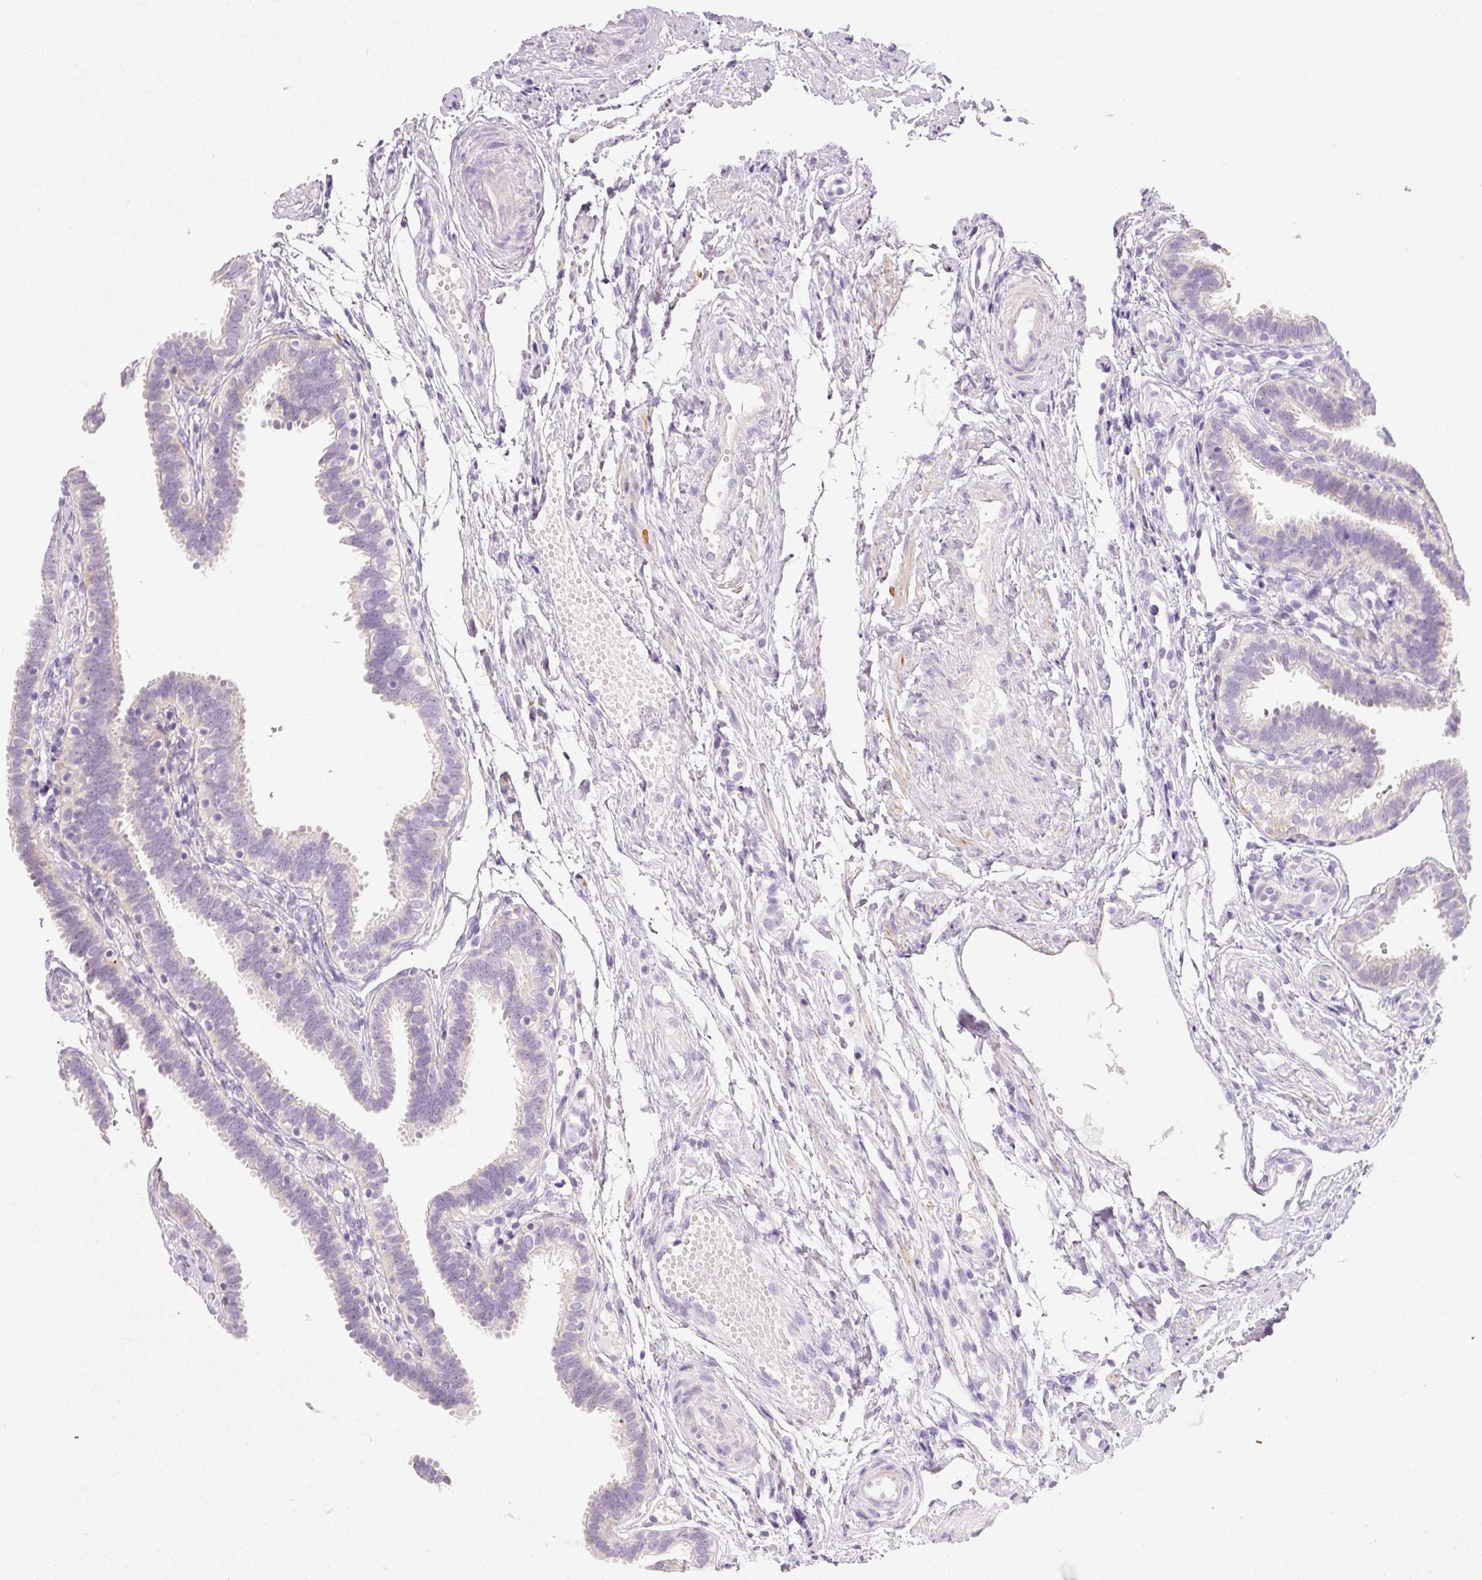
{"staining": {"intensity": "weak", "quantity": "<25%", "location": "cytoplasmic/membranous"}, "tissue": "fallopian tube", "cell_type": "Glandular cells", "image_type": "normal", "snomed": [{"axis": "morphology", "description": "Normal tissue, NOS"}, {"axis": "topography", "description": "Fallopian tube"}], "caption": "Immunohistochemical staining of benign human fallopian tube reveals no significant positivity in glandular cells. The staining was performed using DAB to visualize the protein expression in brown, while the nuclei were stained in blue with hematoxylin (Magnification: 20x).", "gene": "HAX1", "patient": {"sex": "female", "age": 37}}